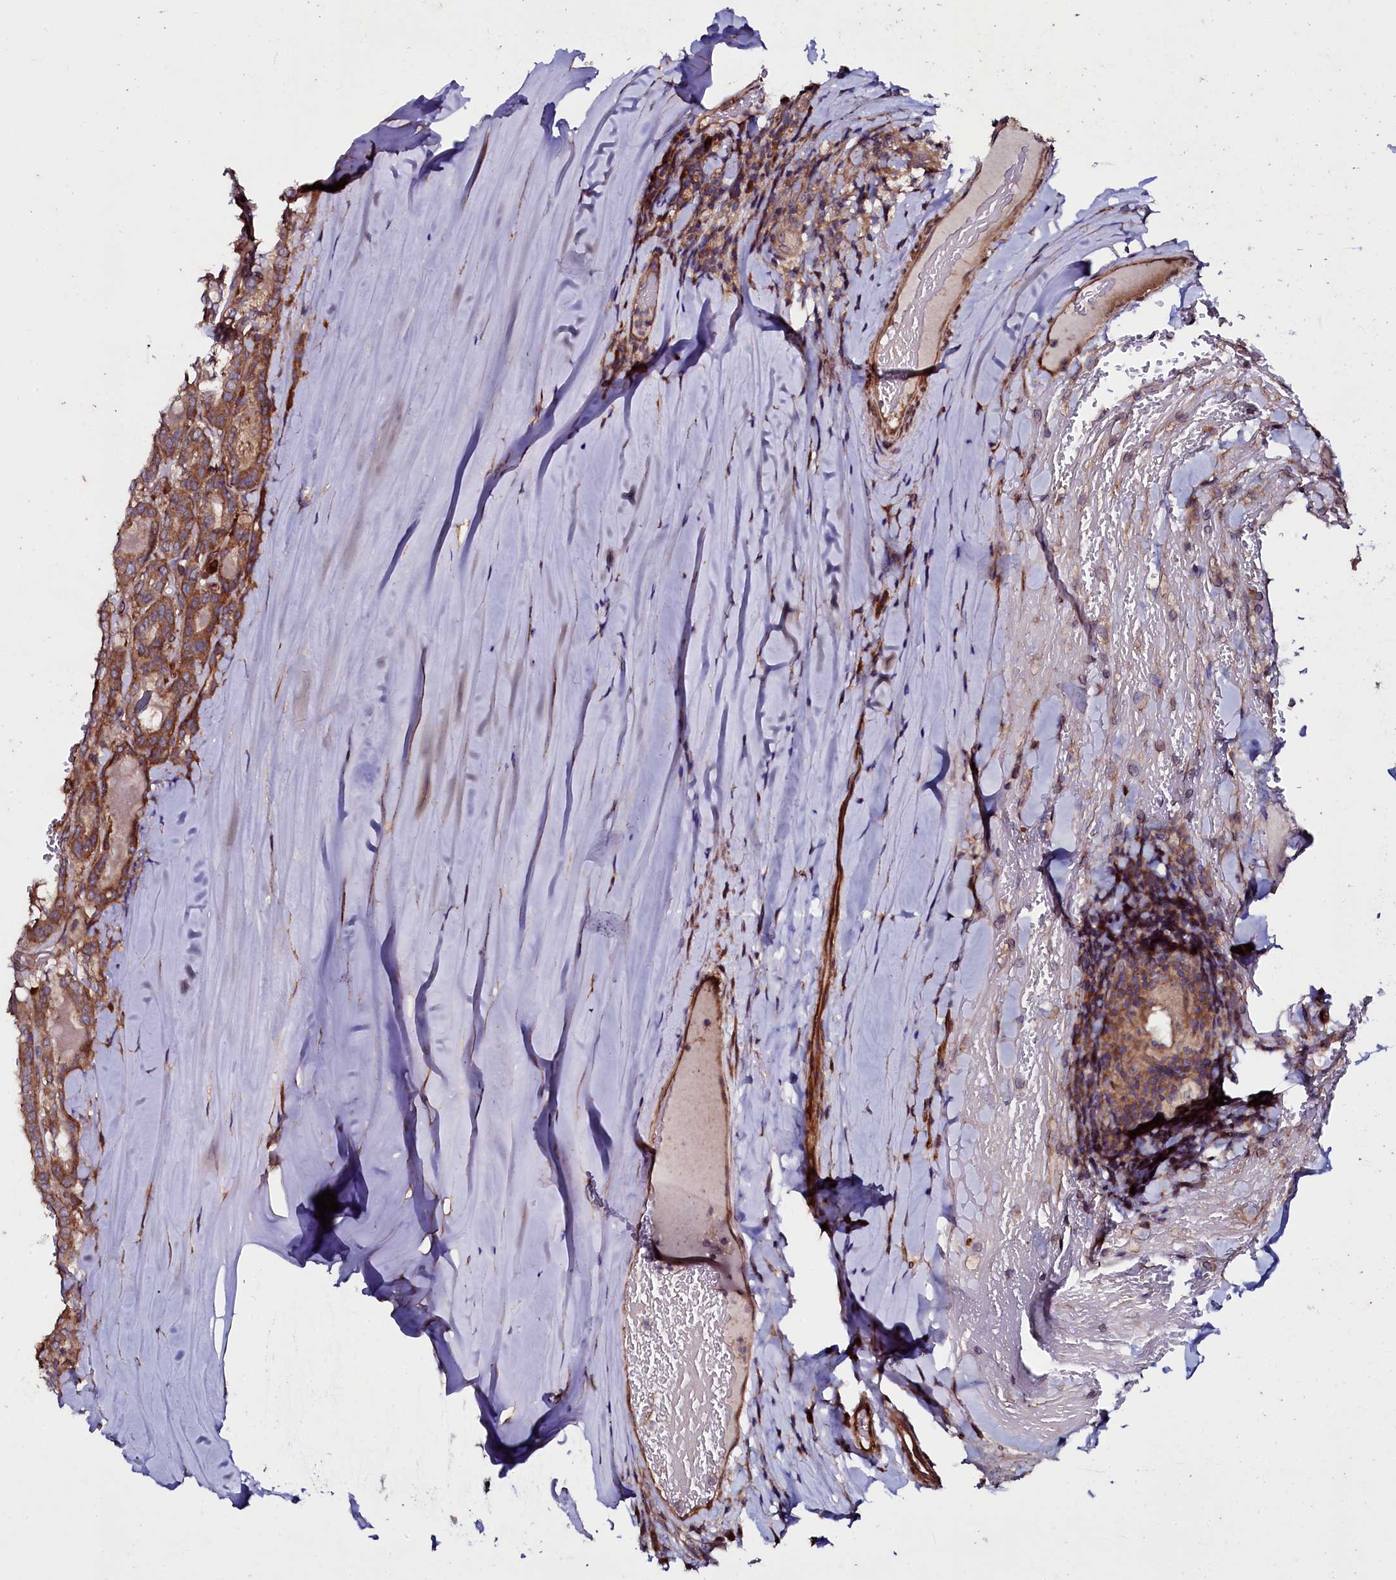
{"staining": {"intensity": "strong", "quantity": ">75%", "location": "cytoplasmic/membranous"}, "tissue": "thyroid cancer", "cell_type": "Tumor cells", "image_type": "cancer", "snomed": [{"axis": "morphology", "description": "Papillary adenocarcinoma, NOS"}, {"axis": "topography", "description": "Thyroid gland"}], "caption": "DAB immunohistochemical staining of human papillary adenocarcinoma (thyroid) exhibits strong cytoplasmic/membranous protein staining in about >75% of tumor cells.", "gene": "USPL1", "patient": {"sex": "female", "age": 72}}